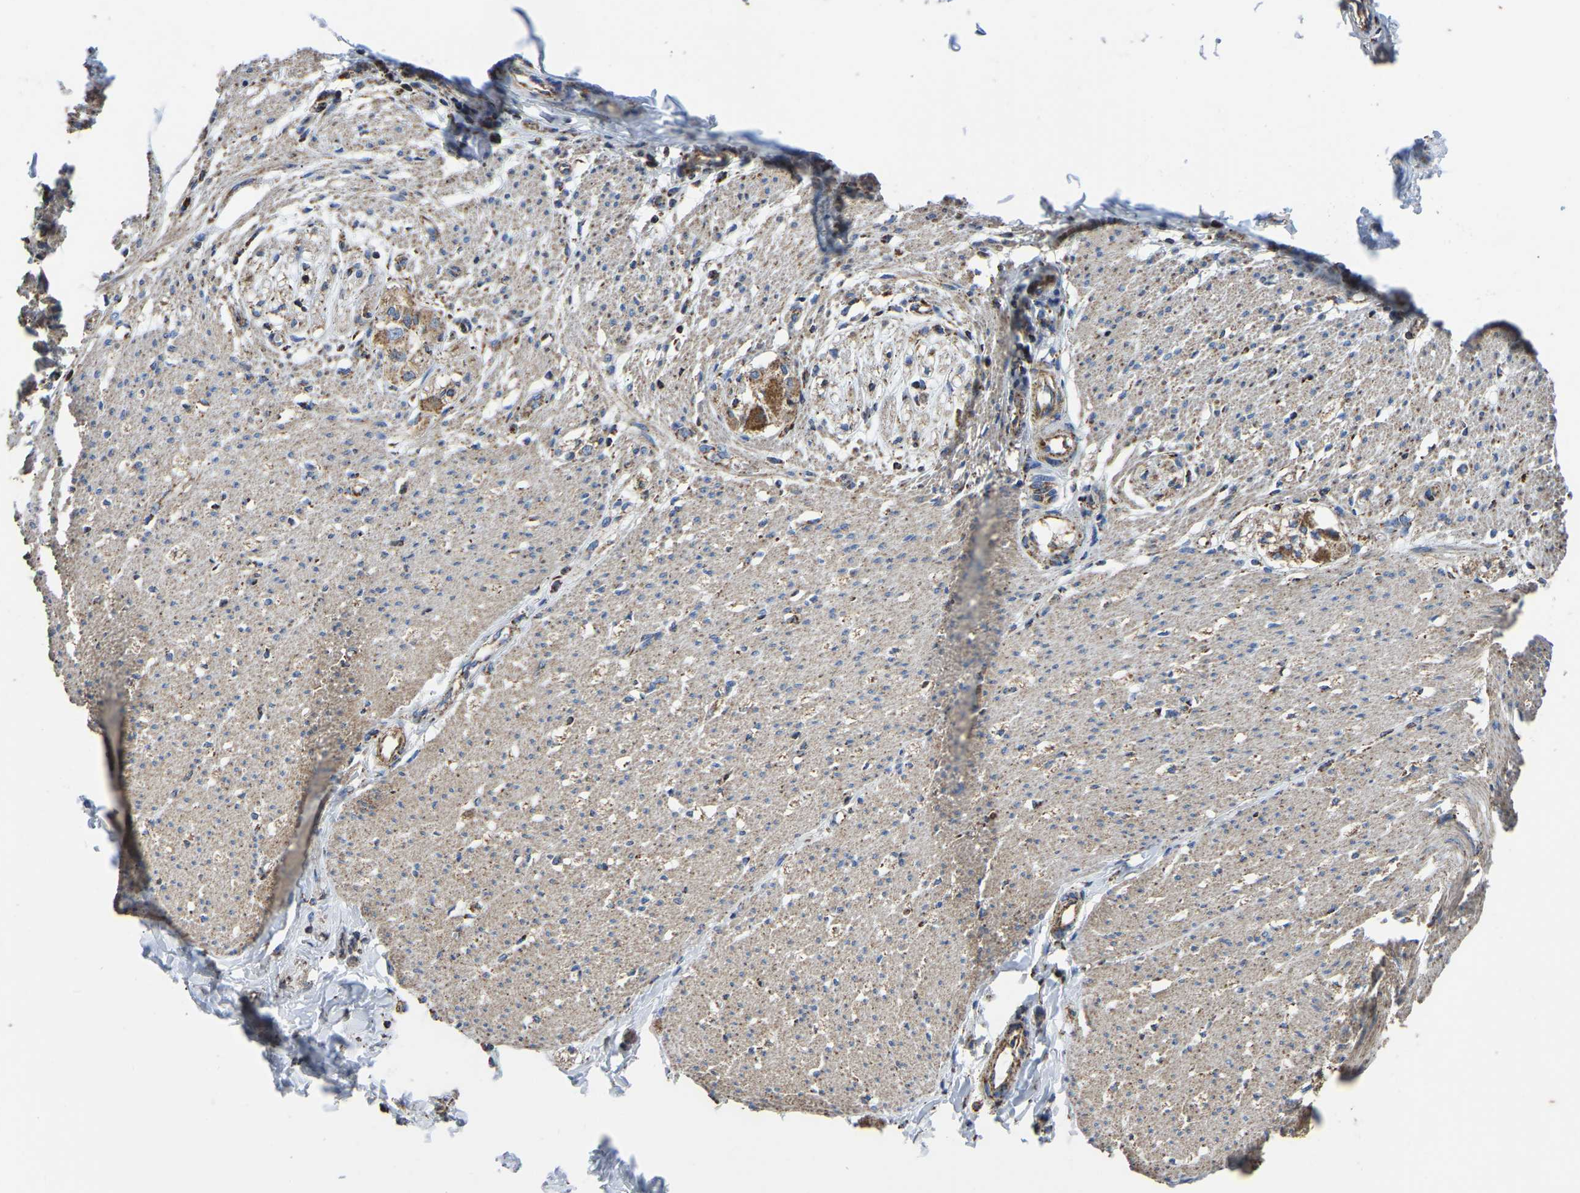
{"staining": {"intensity": "weak", "quantity": ">75%", "location": "cytoplasmic/membranous"}, "tissue": "smooth muscle", "cell_type": "Smooth muscle cells", "image_type": "normal", "snomed": [{"axis": "morphology", "description": "Normal tissue, NOS"}, {"axis": "morphology", "description": "Adenocarcinoma, NOS"}, {"axis": "topography", "description": "Colon"}, {"axis": "topography", "description": "Peripheral nerve tissue"}], "caption": "Immunohistochemical staining of normal human smooth muscle demonstrates low levels of weak cytoplasmic/membranous expression in approximately >75% of smooth muscle cells.", "gene": "ETFA", "patient": {"sex": "male", "age": 14}}